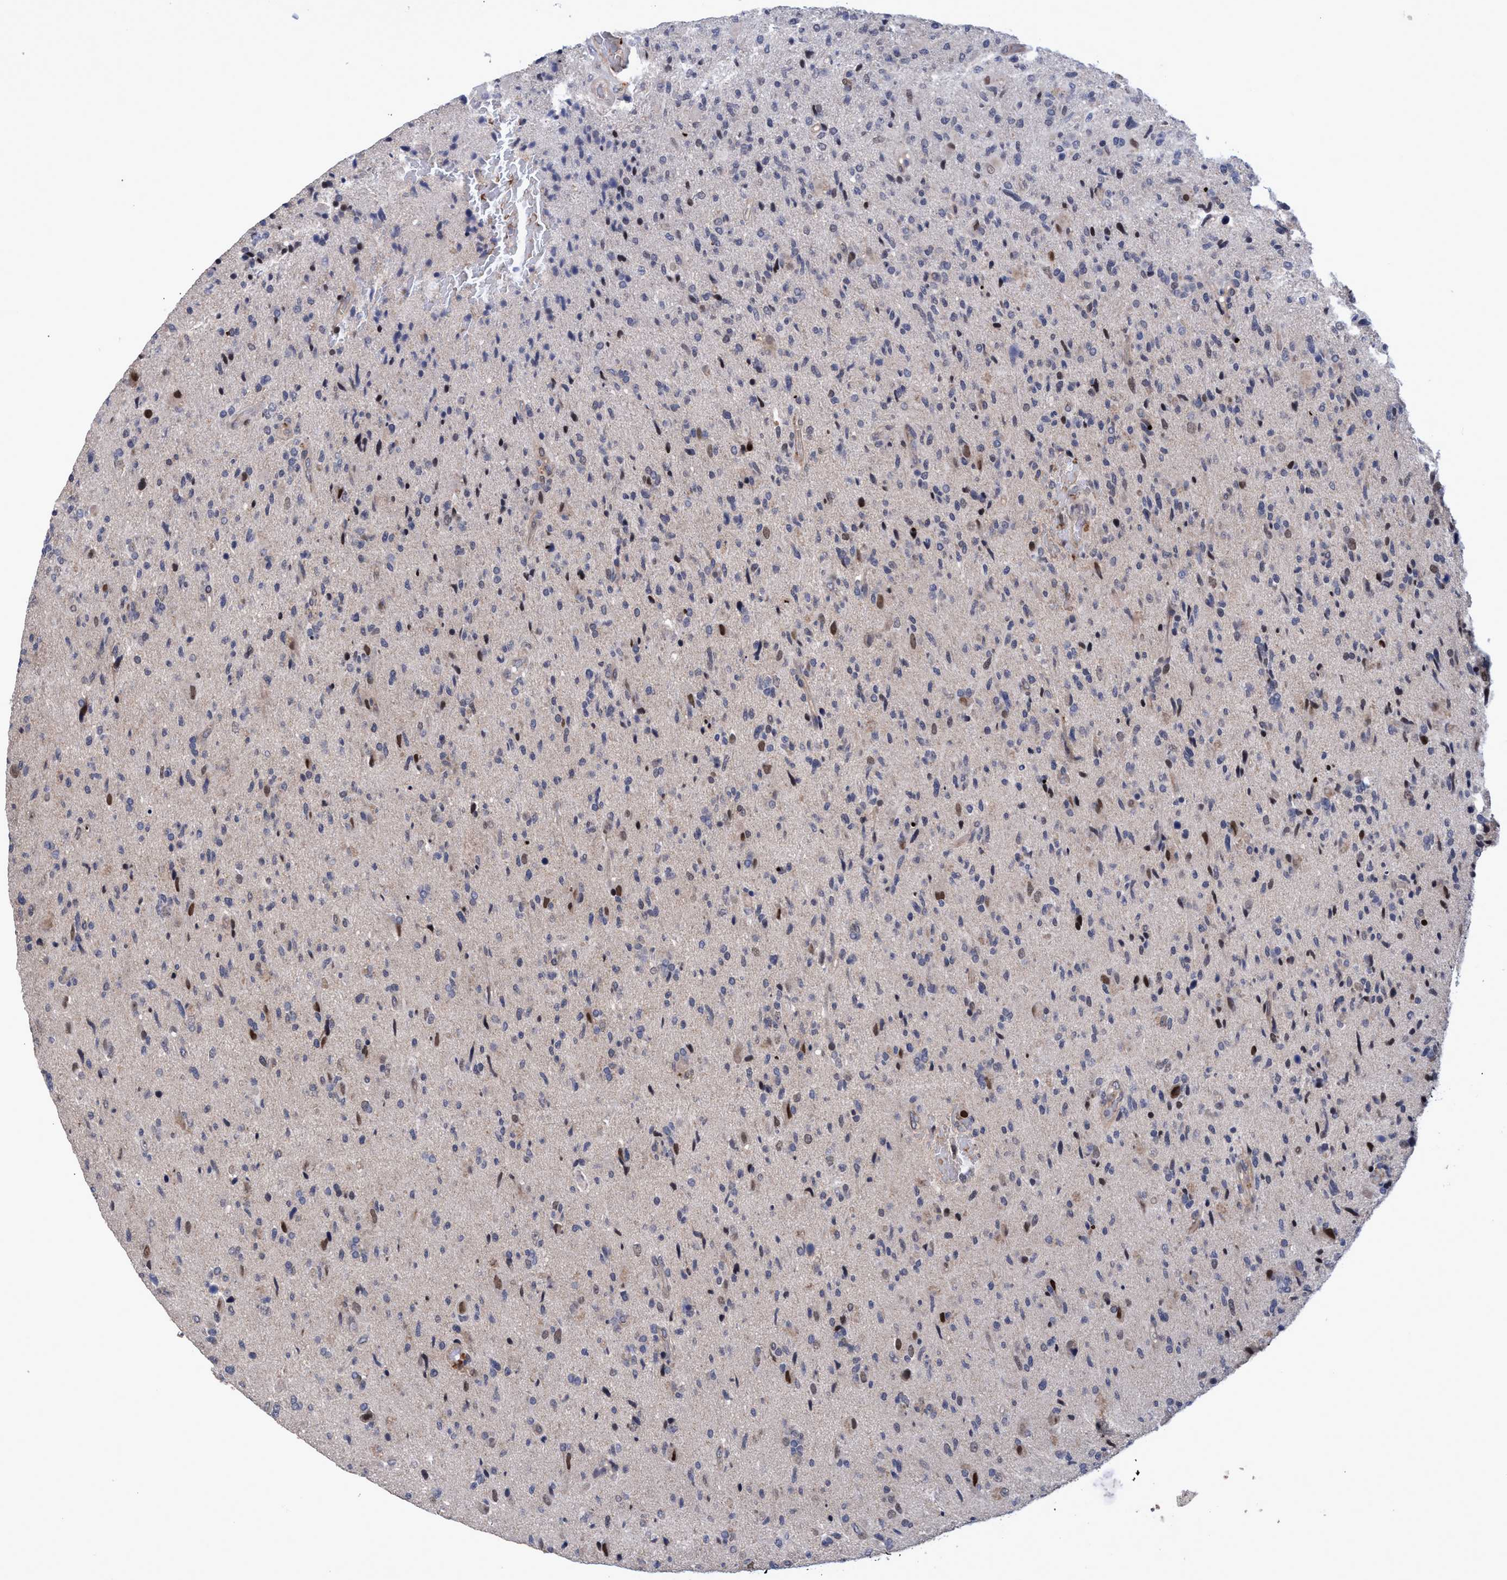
{"staining": {"intensity": "negative", "quantity": "none", "location": "none"}, "tissue": "glioma", "cell_type": "Tumor cells", "image_type": "cancer", "snomed": [{"axis": "morphology", "description": "Glioma, malignant, High grade"}, {"axis": "topography", "description": "Brain"}], "caption": "Micrograph shows no significant protein positivity in tumor cells of glioma.", "gene": "ZNF750", "patient": {"sex": "male", "age": 72}}